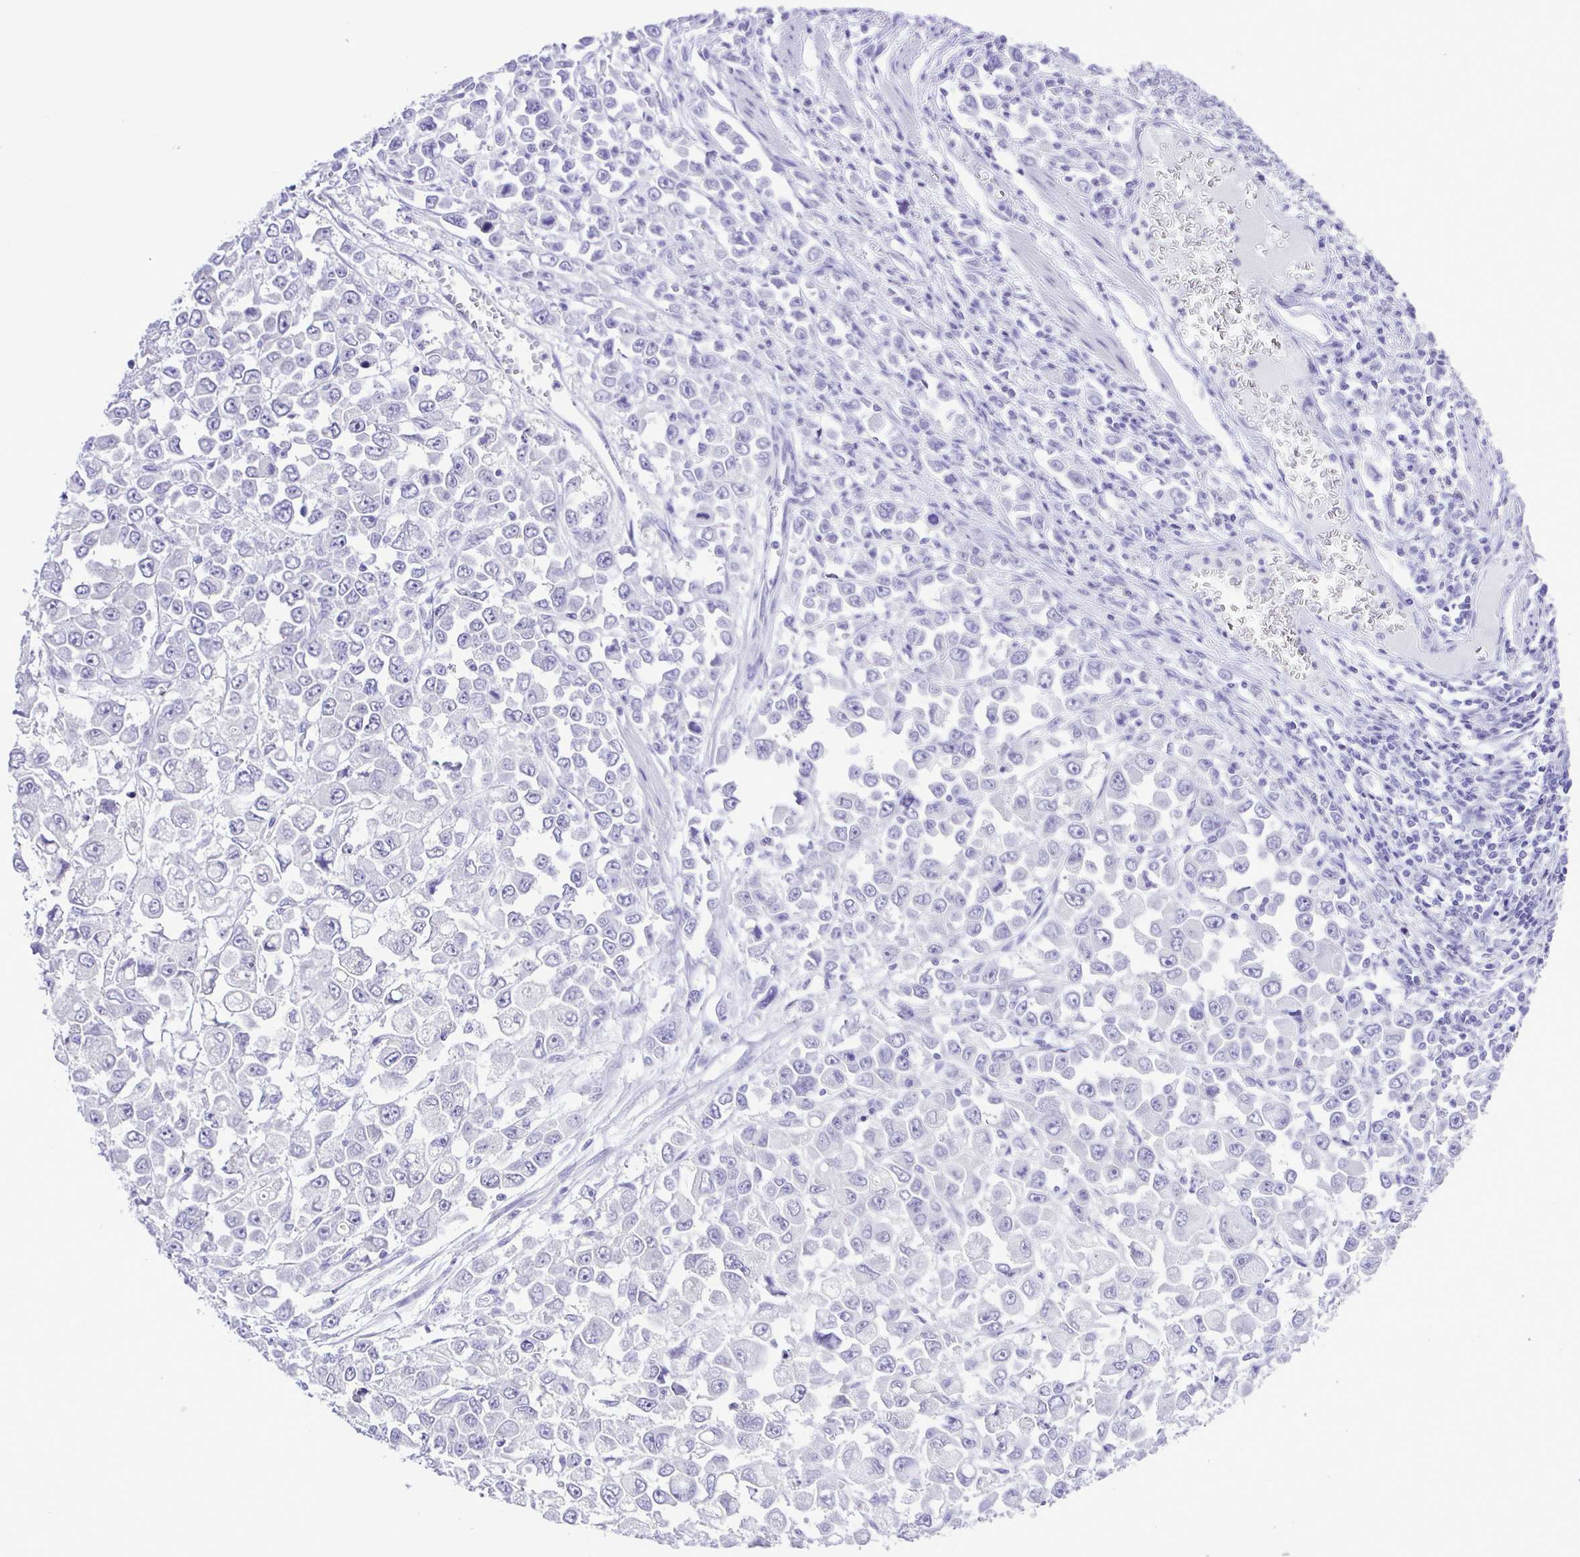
{"staining": {"intensity": "negative", "quantity": "none", "location": "none"}, "tissue": "stomach cancer", "cell_type": "Tumor cells", "image_type": "cancer", "snomed": [{"axis": "morphology", "description": "Adenocarcinoma, NOS"}, {"axis": "topography", "description": "Stomach, upper"}], "caption": "Immunohistochemistry image of stomach cancer stained for a protein (brown), which demonstrates no staining in tumor cells.", "gene": "SYT1", "patient": {"sex": "male", "age": 70}}